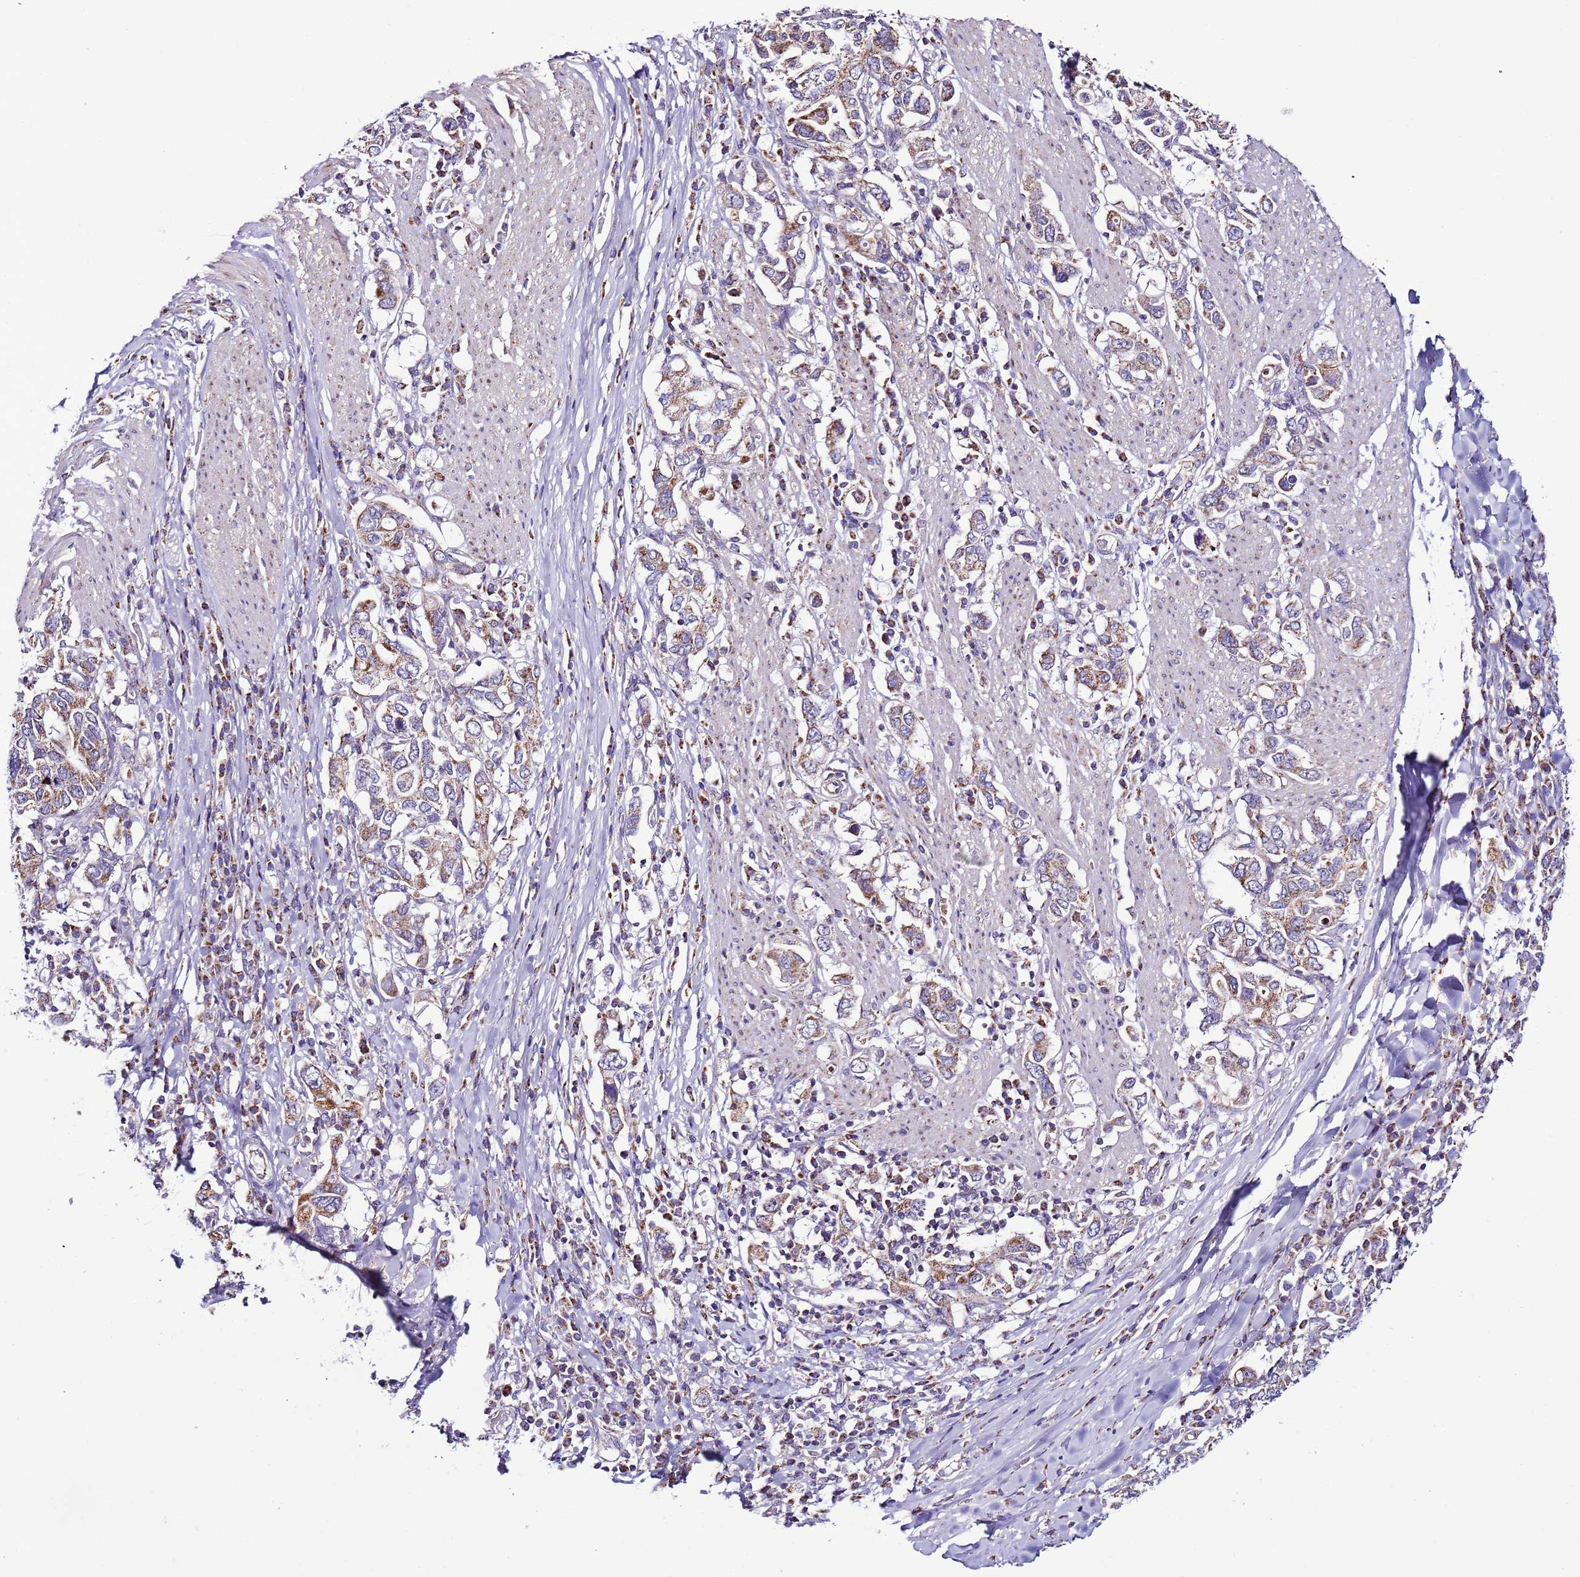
{"staining": {"intensity": "moderate", "quantity": ">75%", "location": "cytoplasmic/membranous"}, "tissue": "stomach cancer", "cell_type": "Tumor cells", "image_type": "cancer", "snomed": [{"axis": "morphology", "description": "Adenocarcinoma, NOS"}, {"axis": "topography", "description": "Stomach, upper"}, {"axis": "topography", "description": "Stomach"}], "caption": "Stomach cancer (adenocarcinoma) was stained to show a protein in brown. There is medium levels of moderate cytoplasmic/membranous expression in about >75% of tumor cells. The staining is performed using DAB (3,3'-diaminobenzidine) brown chromogen to label protein expression. The nuclei are counter-stained blue using hematoxylin.", "gene": "UEVLD", "patient": {"sex": "male", "age": 62}}